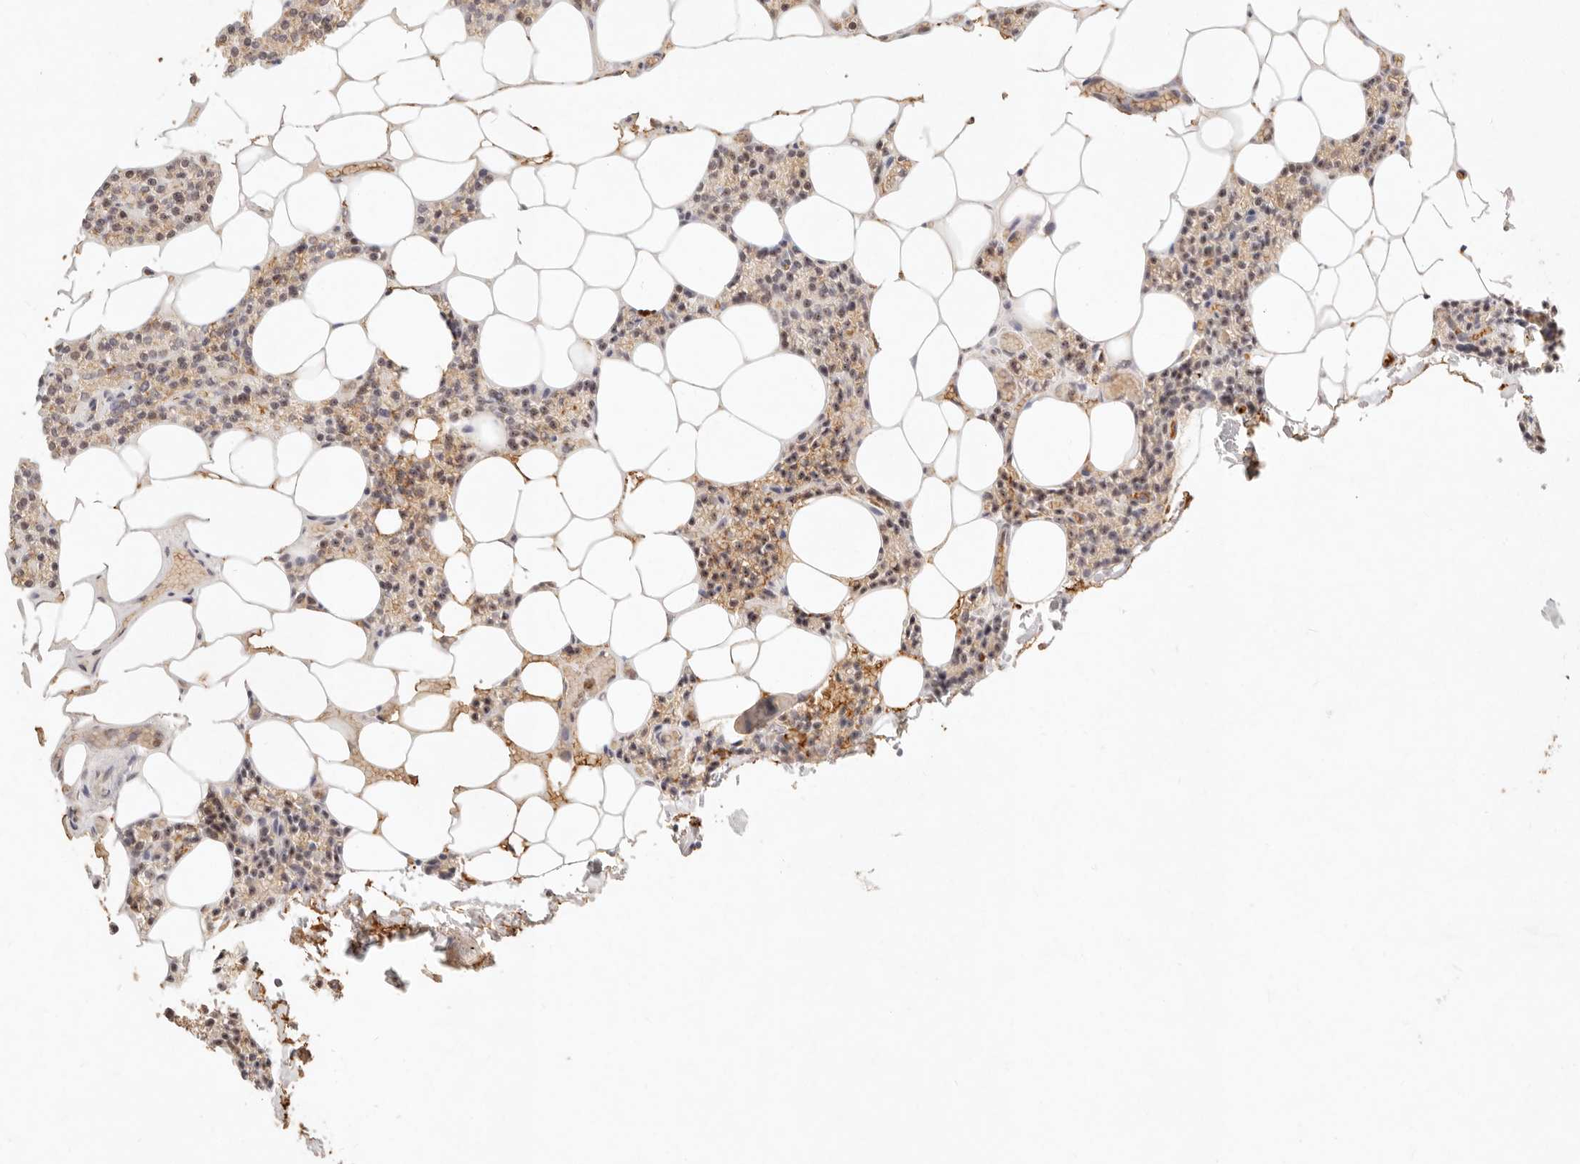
{"staining": {"intensity": "moderate", "quantity": "<25%", "location": "cytoplasmic/membranous,nuclear"}, "tissue": "parathyroid gland", "cell_type": "Glandular cells", "image_type": "normal", "snomed": [{"axis": "morphology", "description": "Normal tissue, NOS"}, {"axis": "topography", "description": "Parathyroid gland"}], "caption": "Glandular cells display low levels of moderate cytoplasmic/membranous,nuclear expression in about <25% of cells in normal human parathyroid gland.", "gene": "C1orf127", "patient": {"sex": "male", "age": 75}}